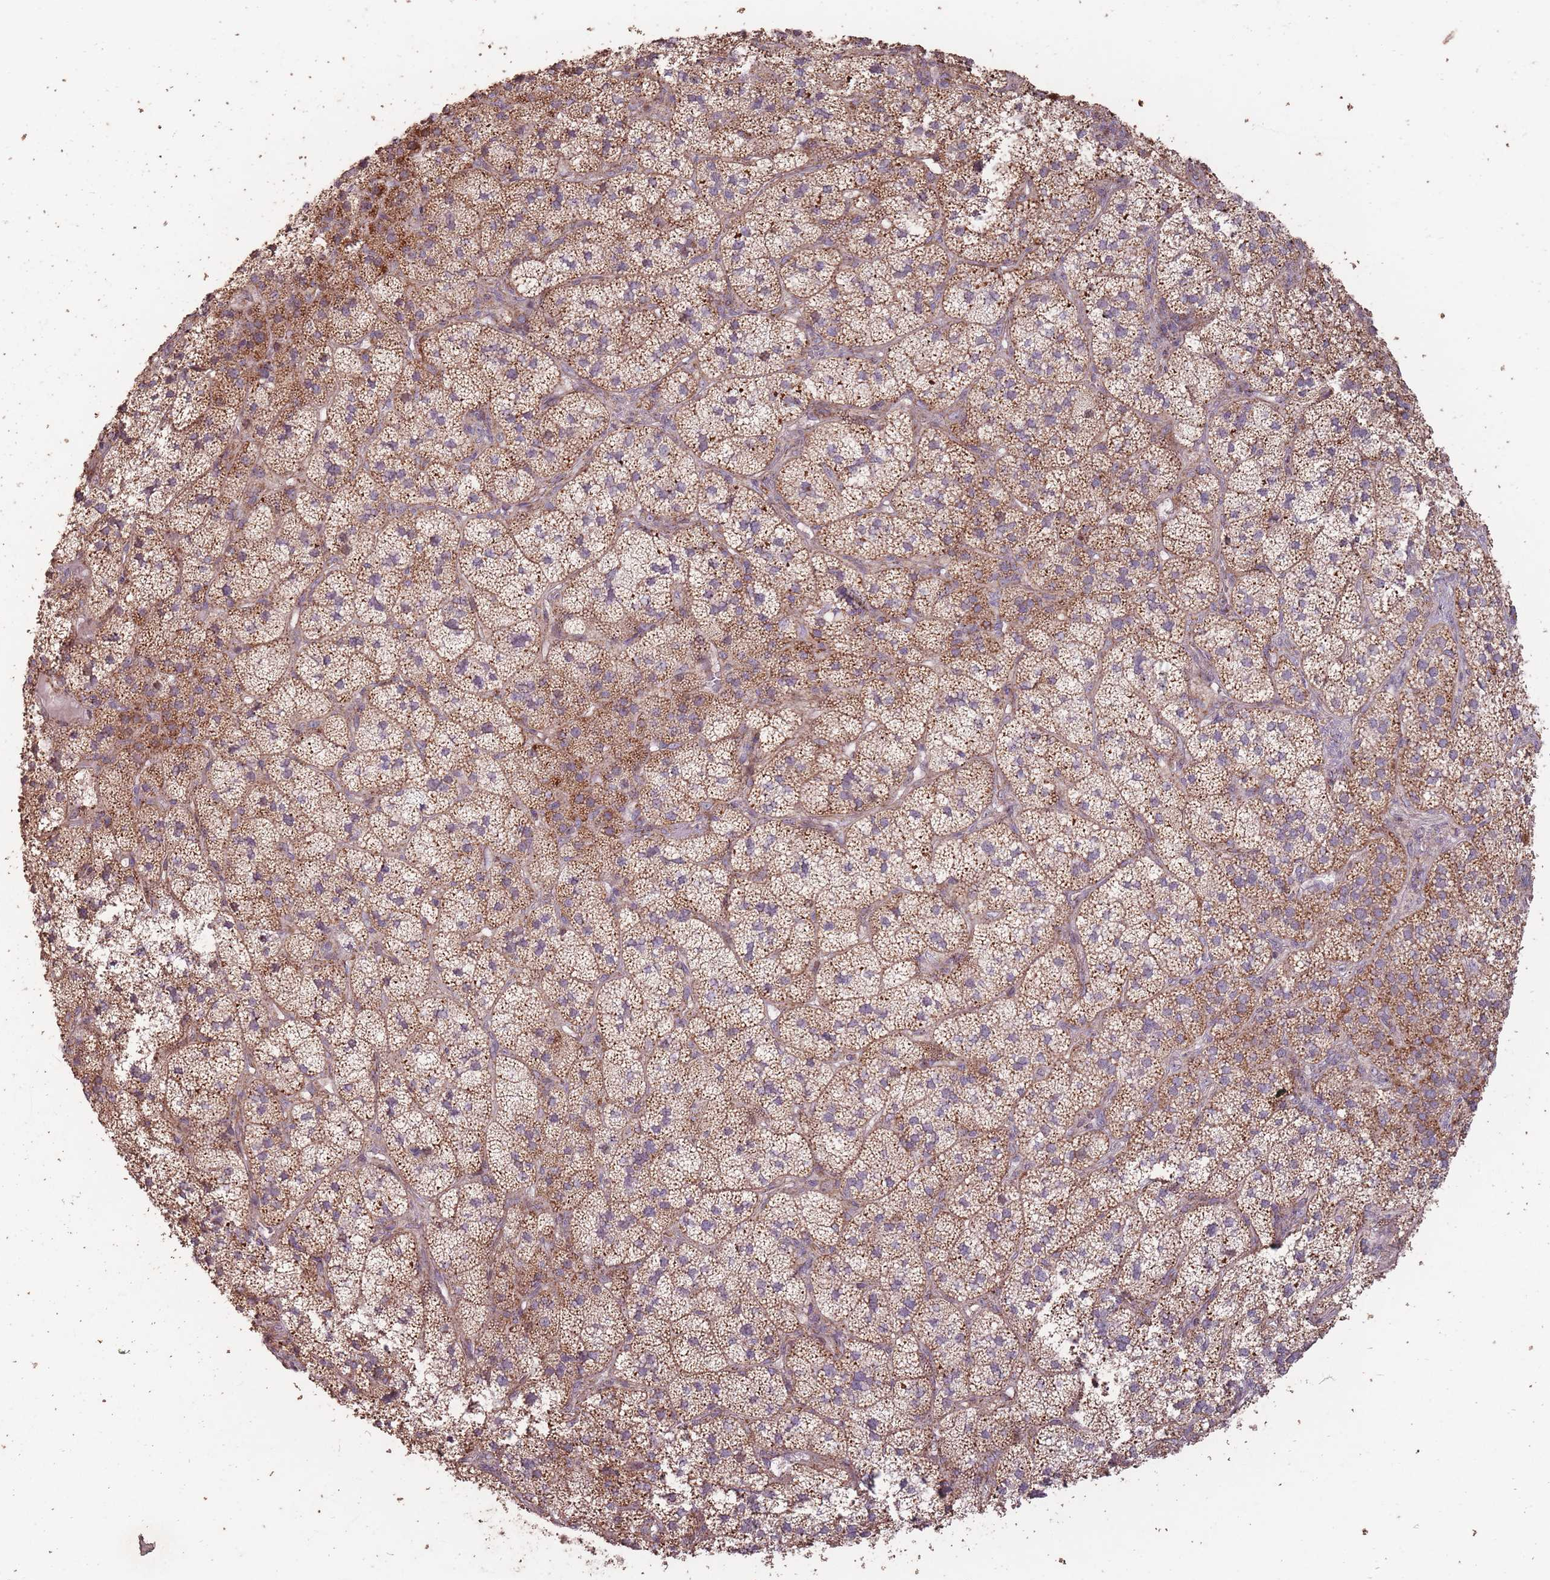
{"staining": {"intensity": "strong", "quantity": ">75%", "location": "cytoplasmic/membranous"}, "tissue": "adrenal gland", "cell_type": "Glandular cells", "image_type": "normal", "snomed": [{"axis": "morphology", "description": "Normal tissue, NOS"}, {"axis": "topography", "description": "Adrenal gland"}], "caption": "A brown stain shows strong cytoplasmic/membranous staining of a protein in glandular cells of normal human adrenal gland.", "gene": "CNOT8", "patient": {"sex": "female", "age": 58}}